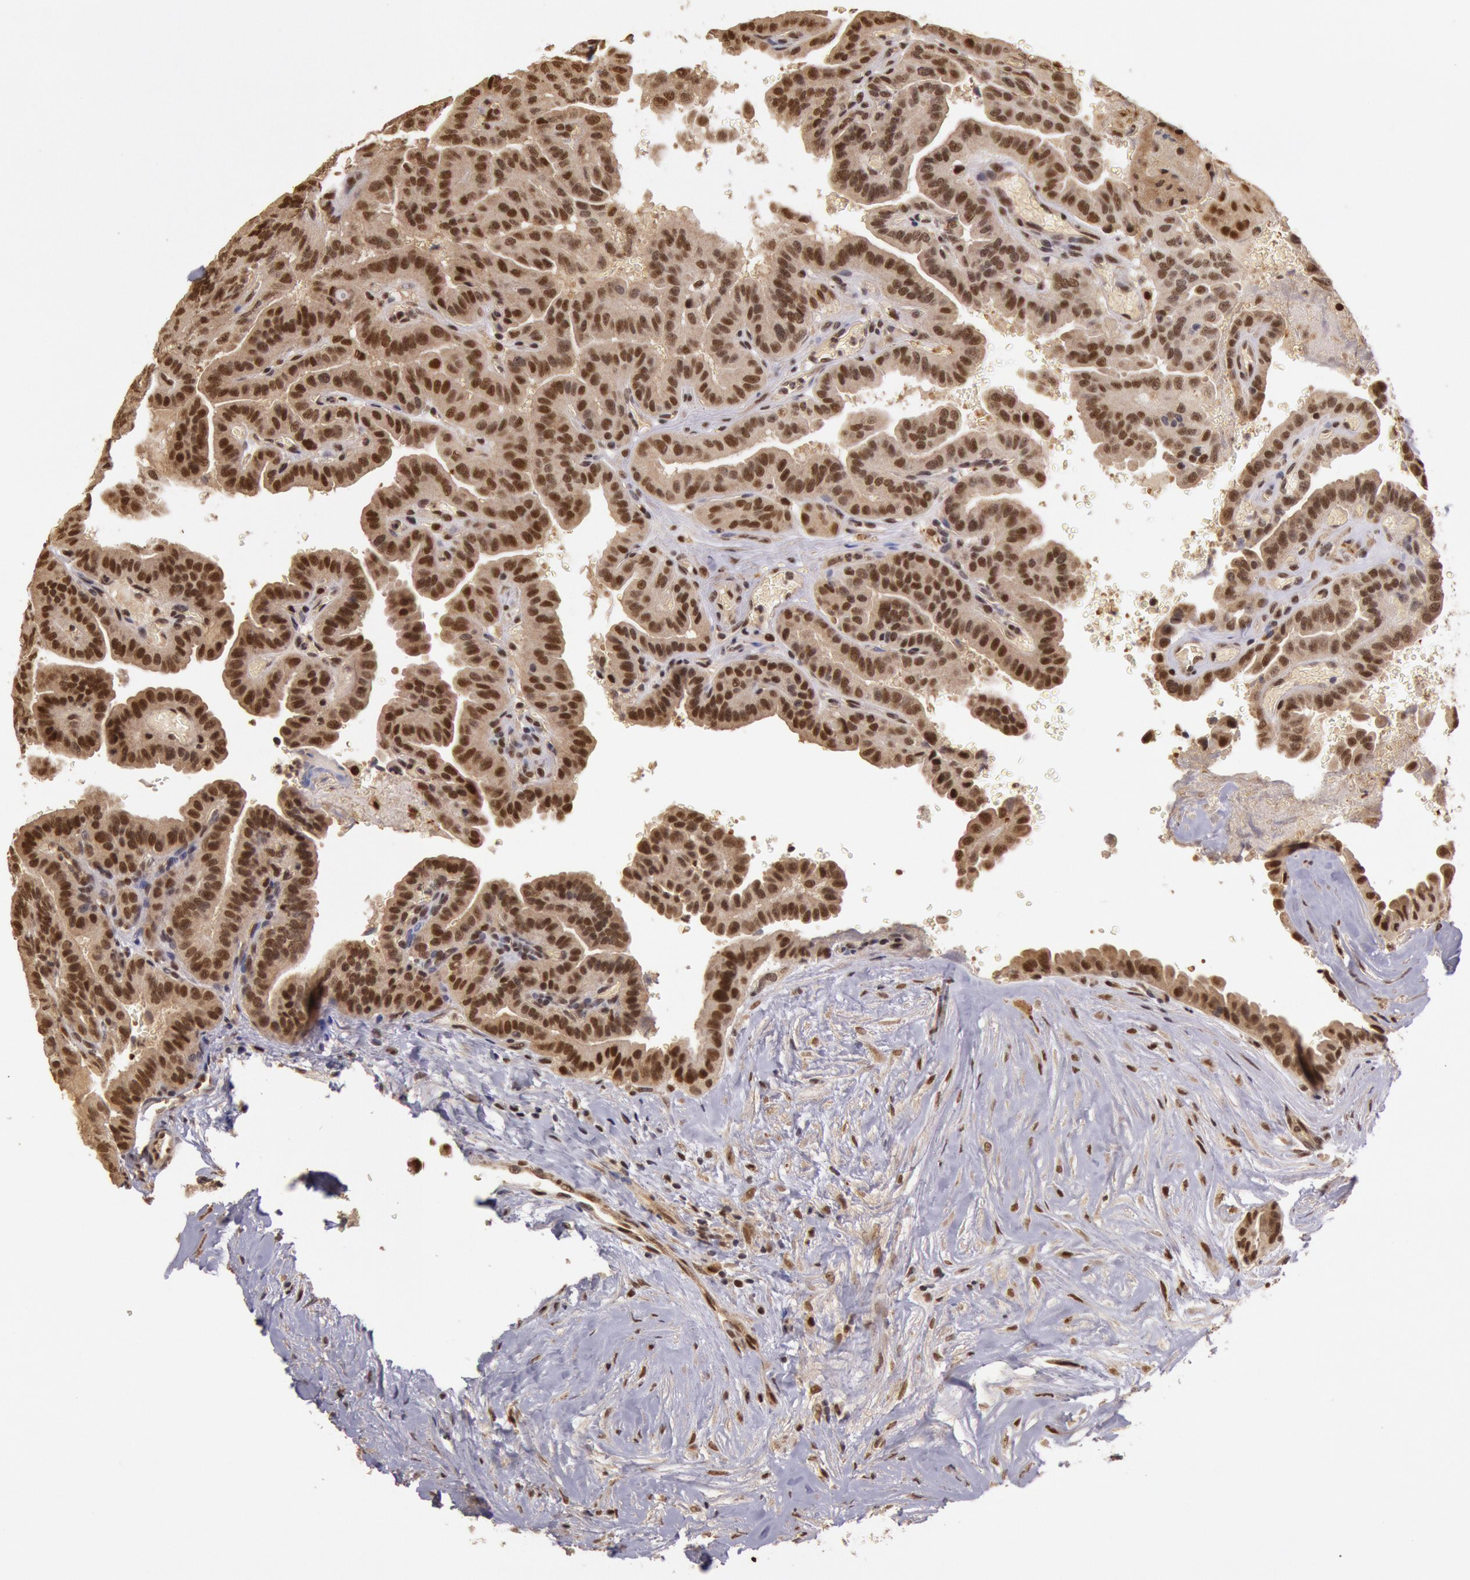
{"staining": {"intensity": "moderate", "quantity": ">75%", "location": "nuclear"}, "tissue": "thyroid cancer", "cell_type": "Tumor cells", "image_type": "cancer", "snomed": [{"axis": "morphology", "description": "Papillary adenocarcinoma, NOS"}, {"axis": "topography", "description": "Thyroid gland"}], "caption": "Immunohistochemistry (IHC) of thyroid papillary adenocarcinoma displays medium levels of moderate nuclear positivity in approximately >75% of tumor cells. (DAB (3,3'-diaminobenzidine) IHC, brown staining for protein, blue staining for nuclei).", "gene": "LIG4", "patient": {"sex": "male", "age": 87}}